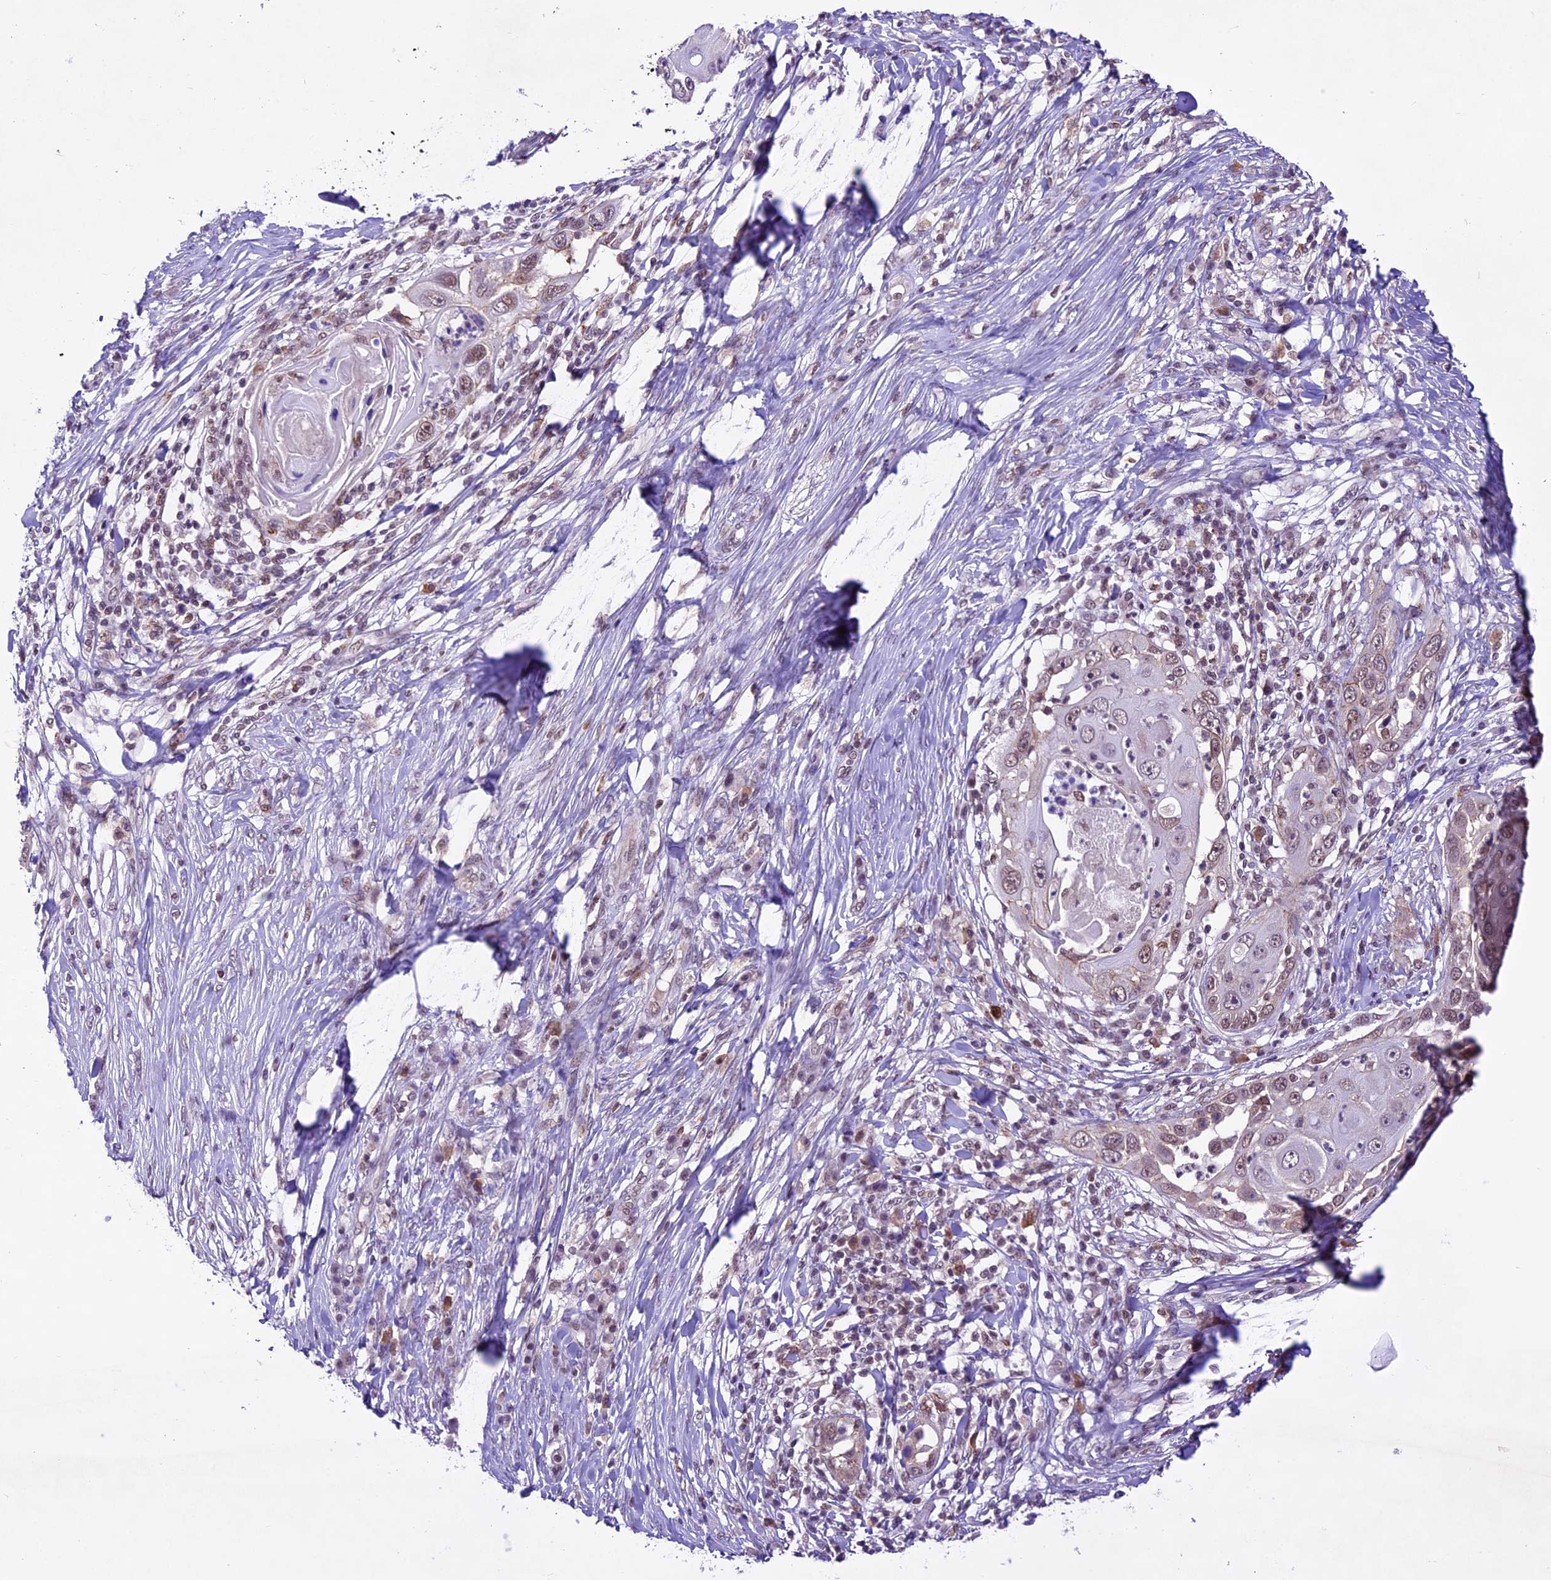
{"staining": {"intensity": "weak", "quantity": "25%-75%", "location": "nuclear"}, "tissue": "skin cancer", "cell_type": "Tumor cells", "image_type": "cancer", "snomed": [{"axis": "morphology", "description": "Squamous cell carcinoma, NOS"}, {"axis": "topography", "description": "Skin"}], "caption": "Squamous cell carcinoma (skin) tissue demonstrates weak nuclear staining in approximately 25%-75% of tumor cells", "gene": "SHKBP1", "patient": {"sex": "female", "age": 44}}